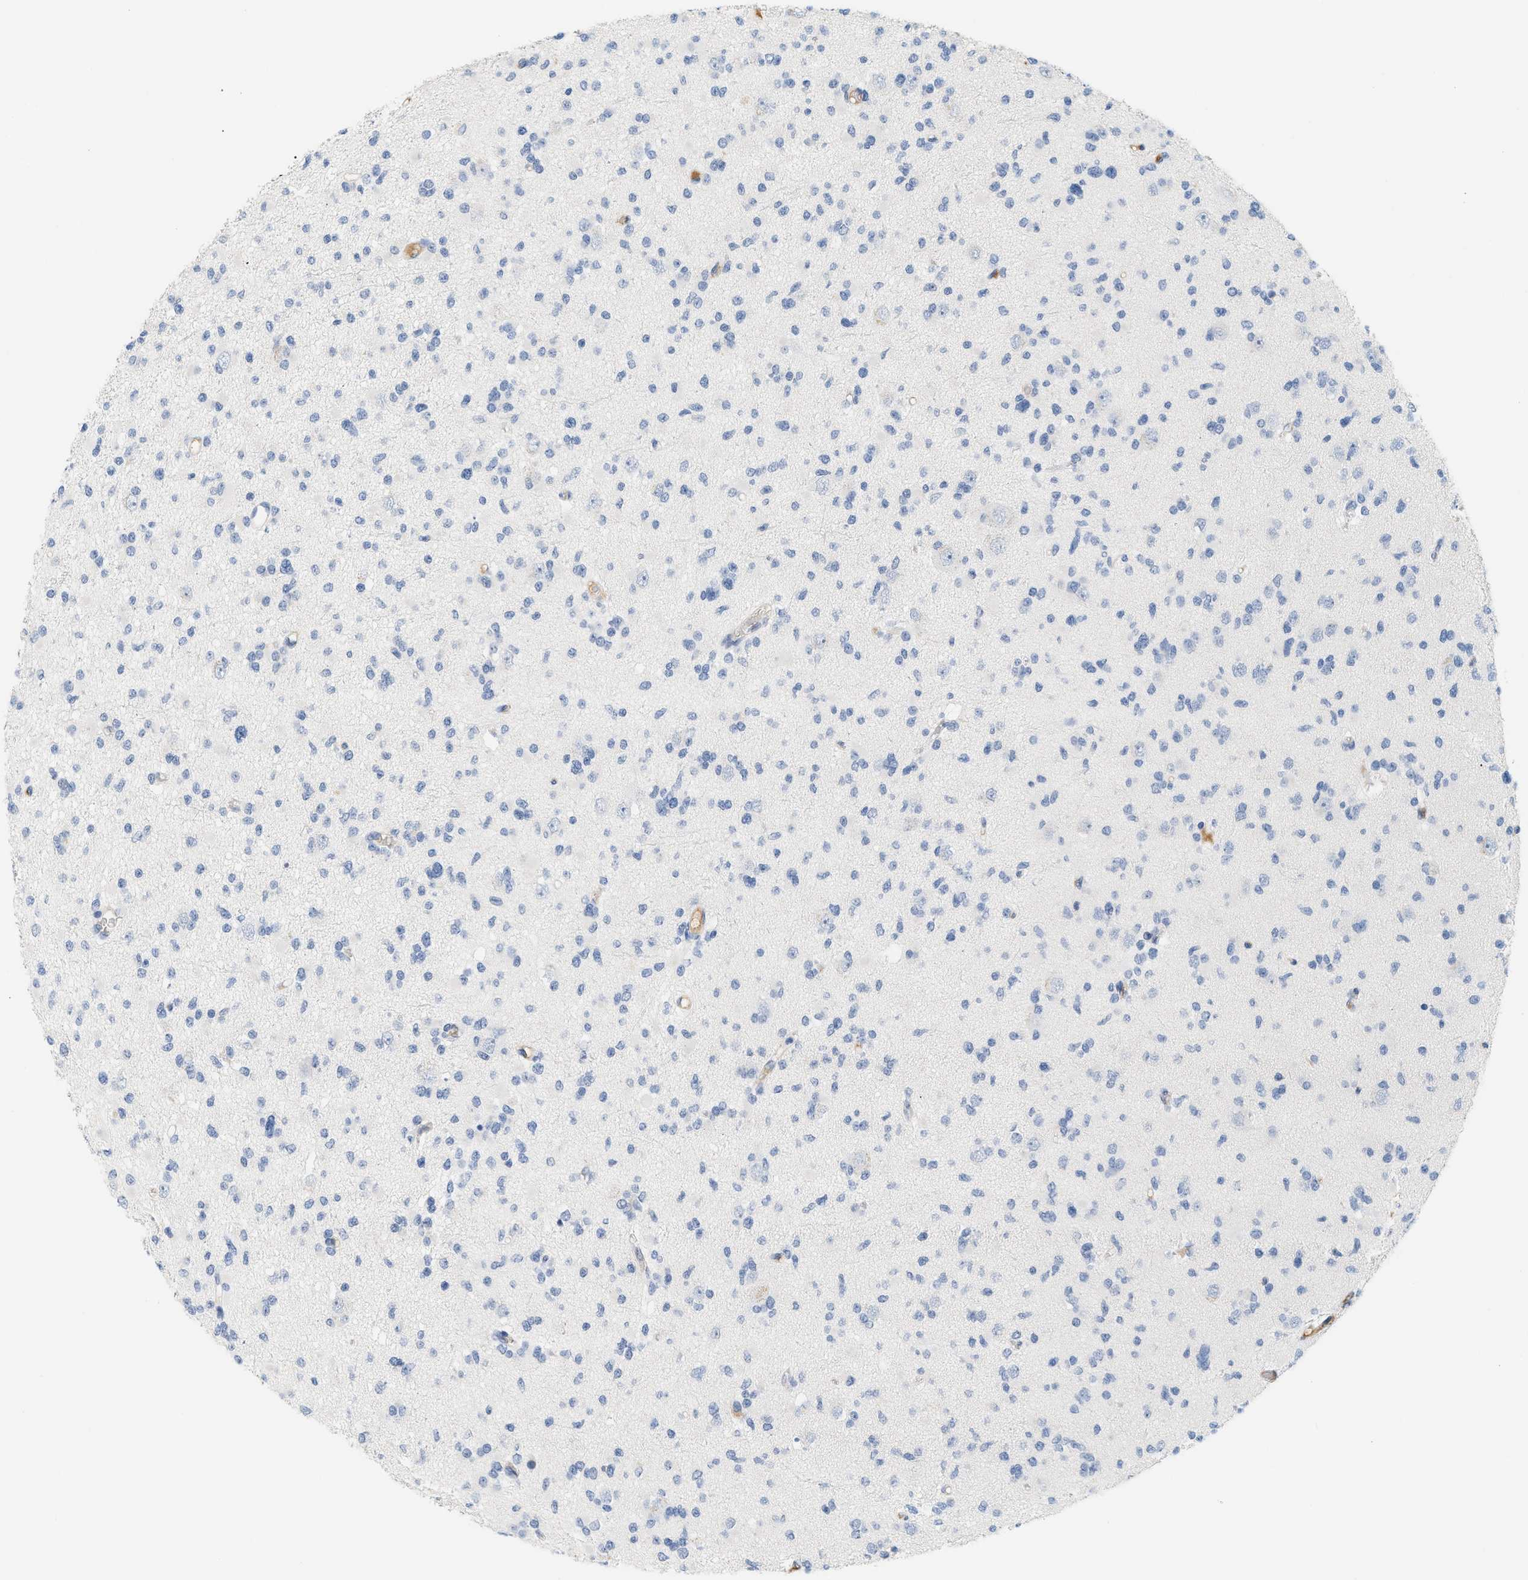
{"staining": {"intensity": "negative", "quantity": "none", "location": "none"}, "tissue": "glioma", "cell_type": "Tumor cells", "image_type": "cancer", "snomed": [{"axis": "morphology", "description": "Glioma, malignant, Low grade"}, {"axis": "topography", "description": "Brain"}], "caption": "Tumor cells show no significant protein staining in malignant low-grade glioma.", "gene": "CFH", "patient": {"sex": "female", "age": 22}}